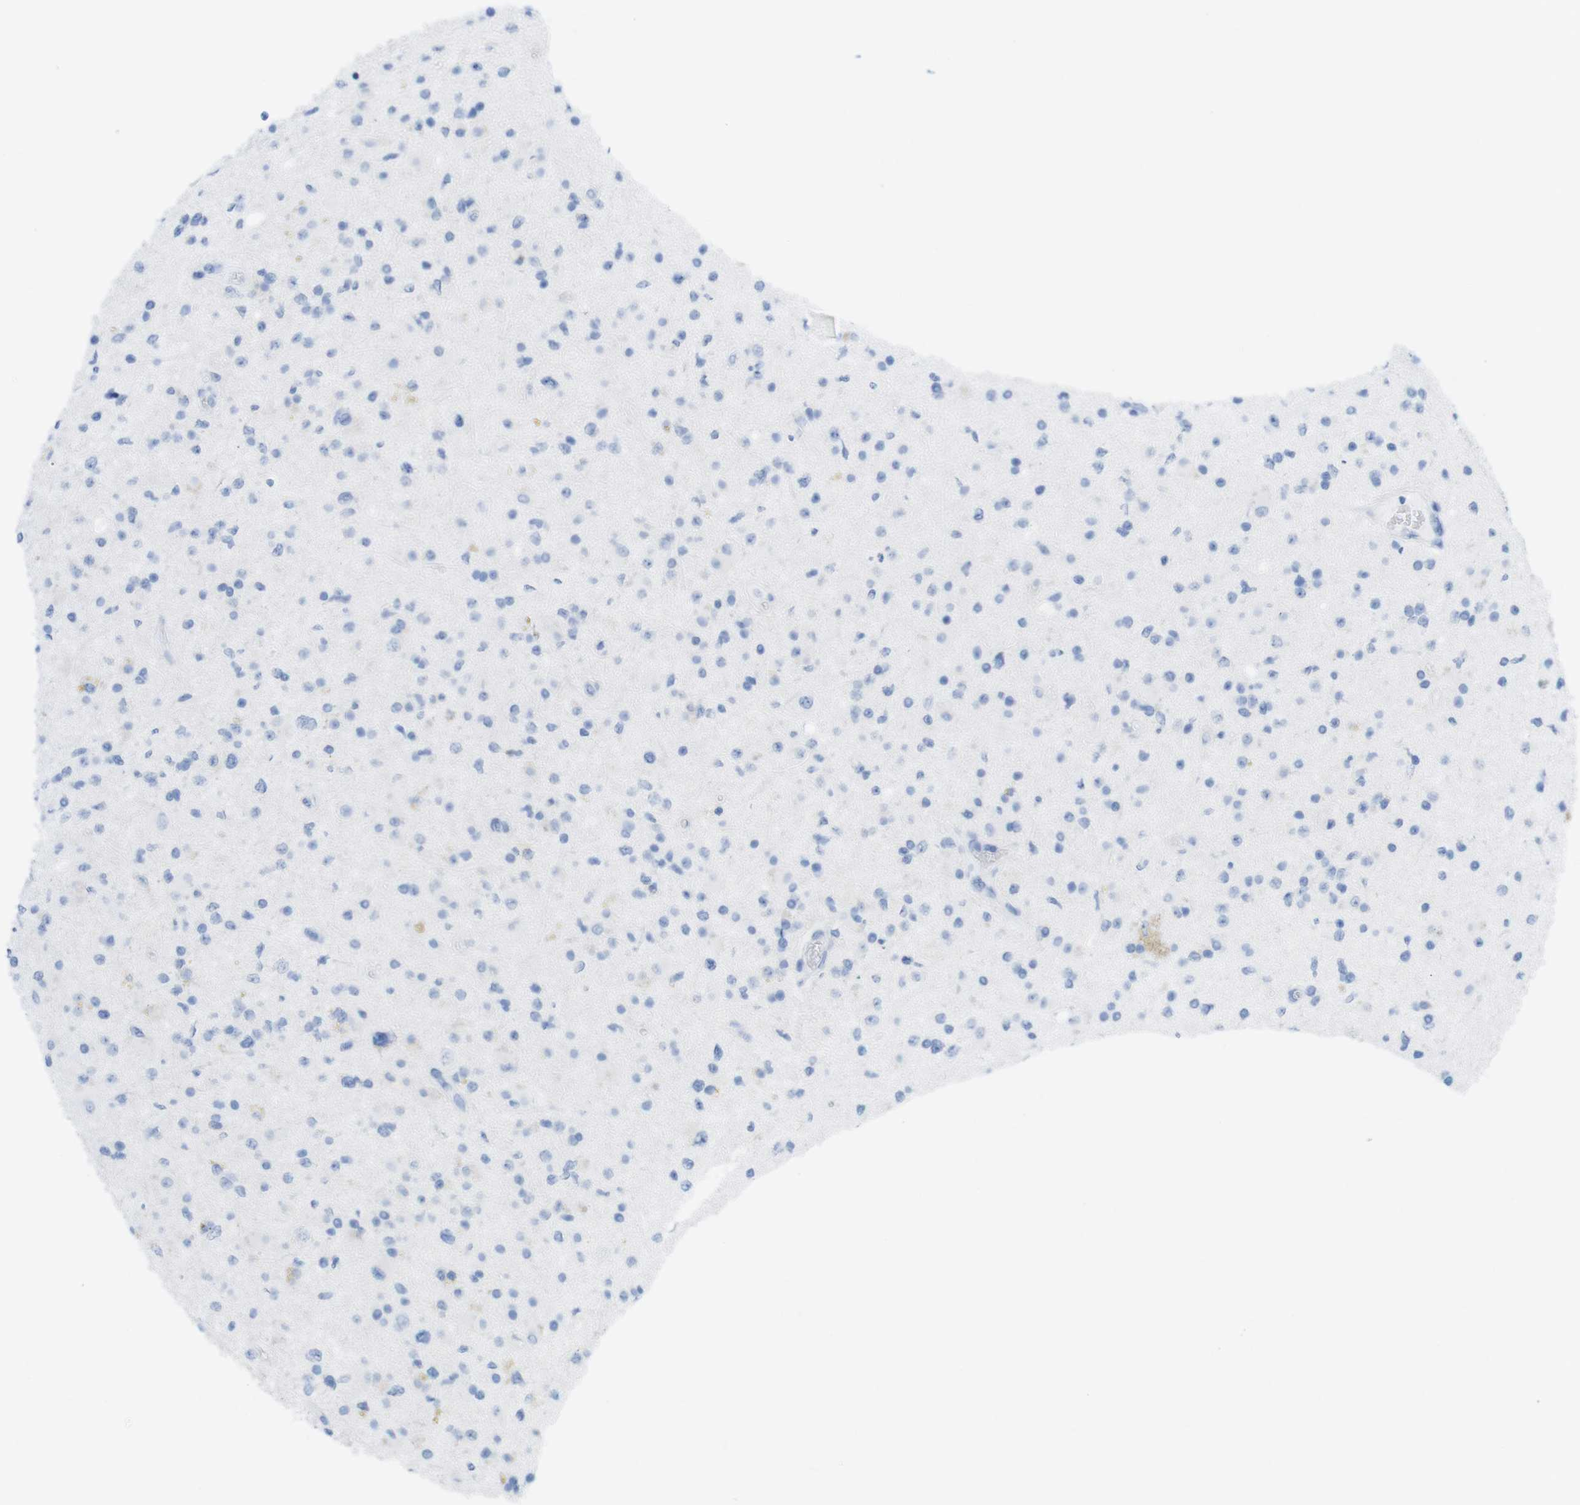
{"staining": {"intensity": "negative", "quantity": "none", "location": "none"}, "tissue": "glioma", "cell_type": "Tumor cells", "image_type": "cancer", "snomed": [{"axis": "morphology", "description": "Glioma, malignant, High grade"}, {"axis": "topography", "description": "Brain"}], "caption": "There is no significant positivity in tumor cells of glioma.", "gene": "MYH7", "patient": {"sex": "male", "age": 33}}